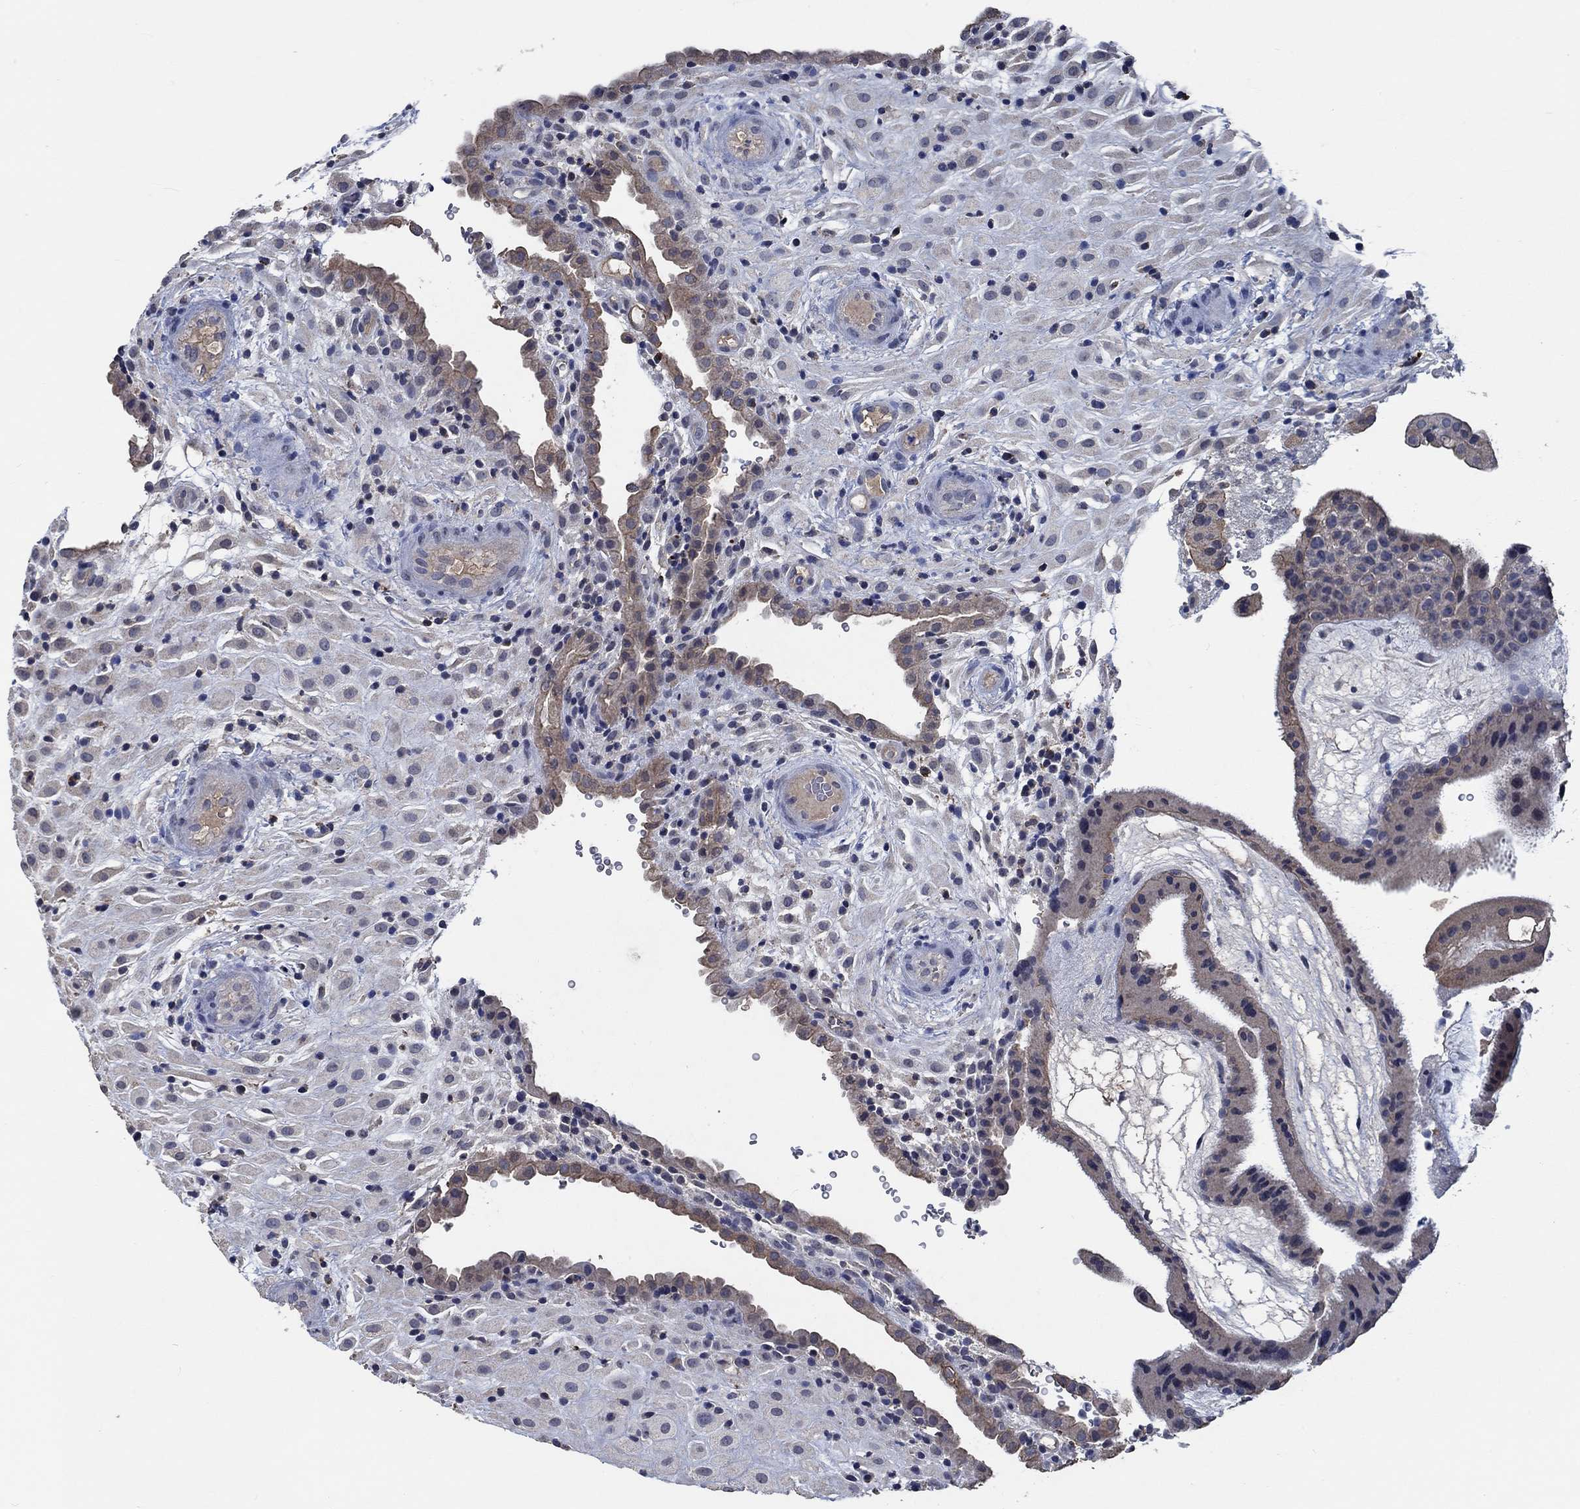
{"staining": {"intensity": "negative", "quantity": "none", "location": "none"}, "tissue": "placenta", "cell_type": "Decidual cells", "image_type": "normal", "snomed": [{"axis": "morphology", "description": "Normal tissue, NOS"}, {"axis": "topography", "description": "Placenta"}], "caption": "This is an immunohistochemistry (IHC) image of unremarkable placenta. There is no expression in decidual cells.", "gene": "OBSCN", "patient": {"sex": "female", "age": 19}}